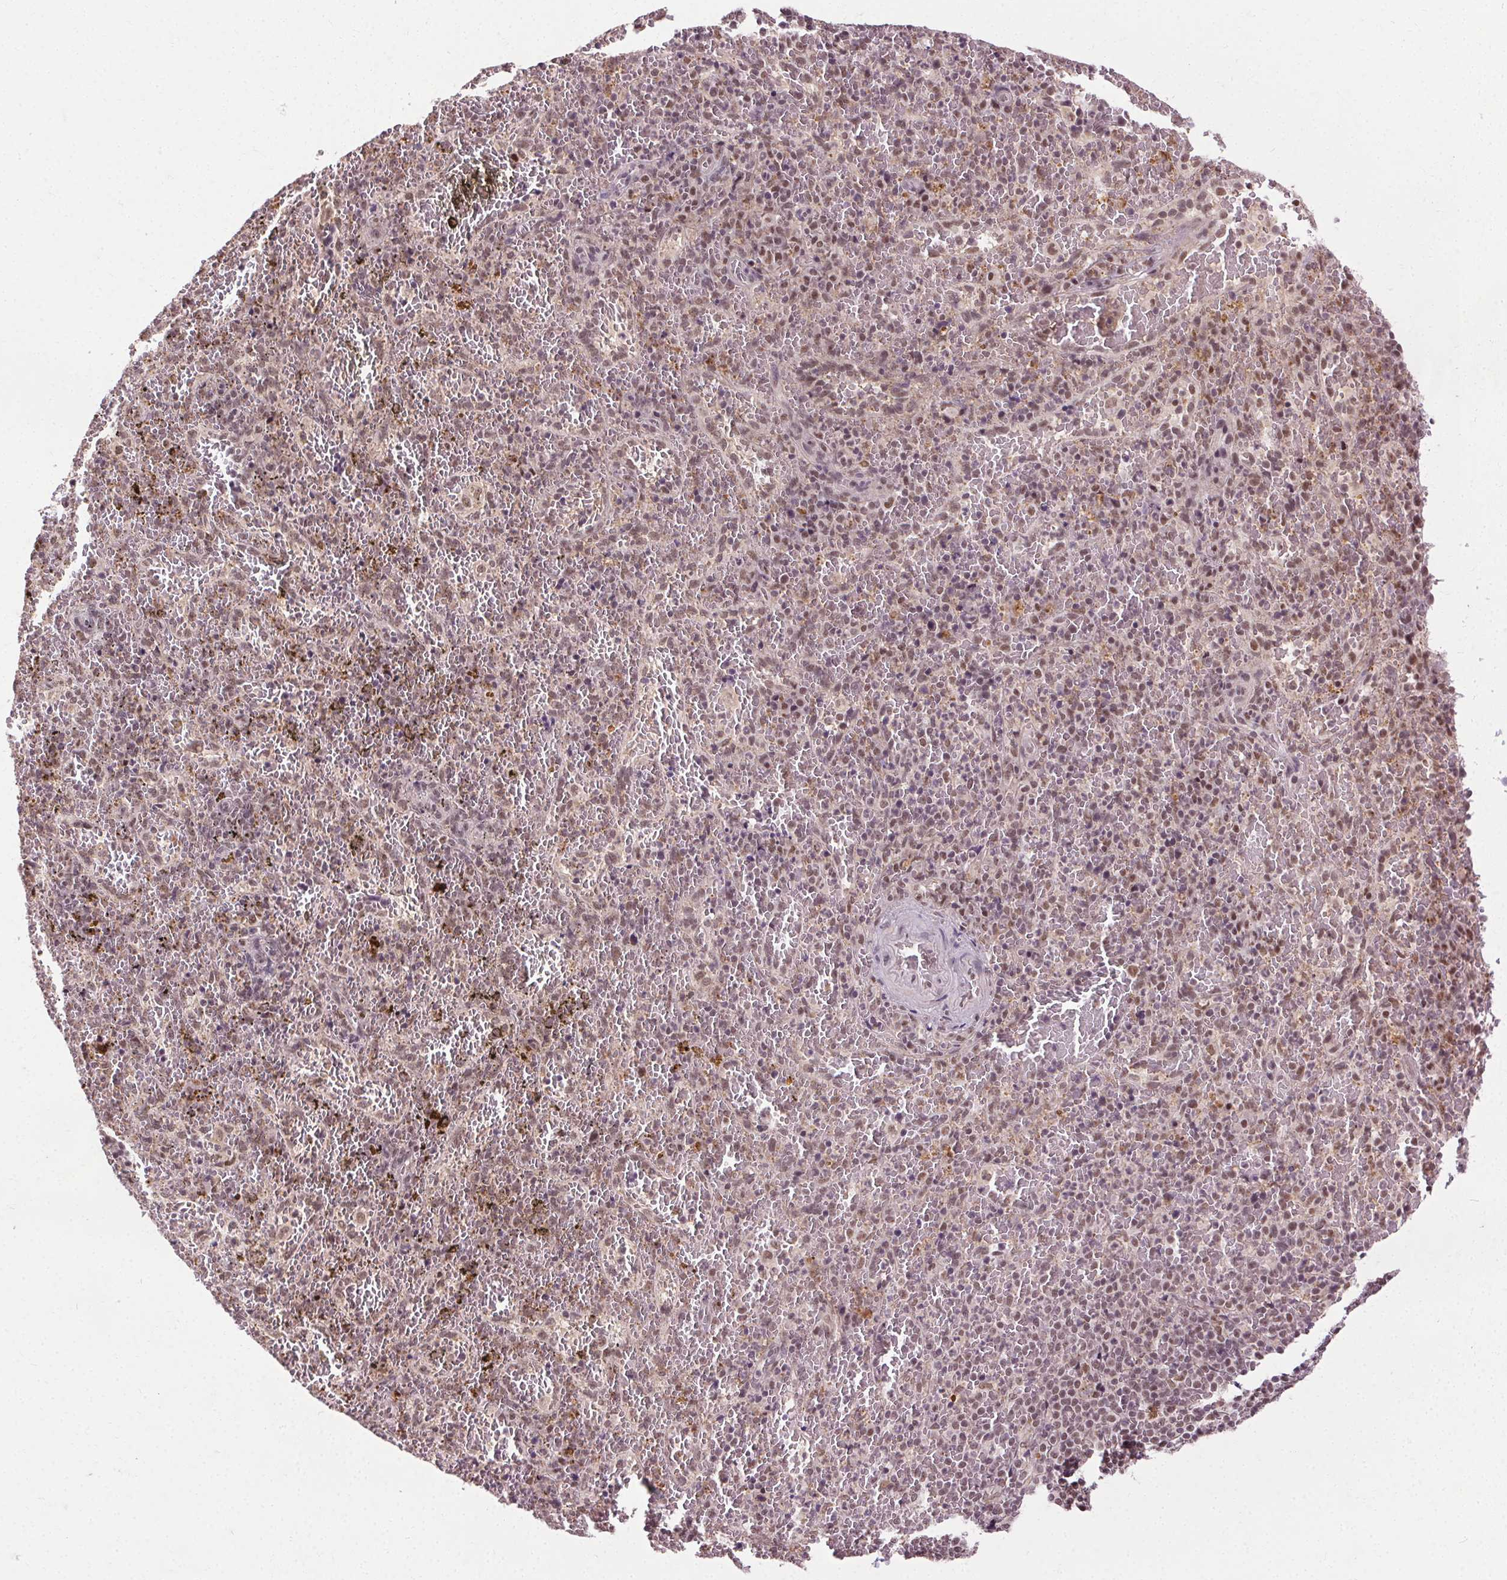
{"staining": {"intensity": "weak", "quantity": ">75%", "location": "nuclear"}, "tissue": "spleen", "cell_type": "Cells in red pulp", "image_type": "normal", "snomed": [{"axis": "morphology", "description": "Normal tissue, NOS"}, {"axis": "topography", "description": "Spleen"}], "caption": "Immunohistochemical staining of normal spleen displays weak nuclear protein positivity in about >75% of cells in red pulp.", "gene": "MED6", "patient": {"sex": "female", "age": 50}}